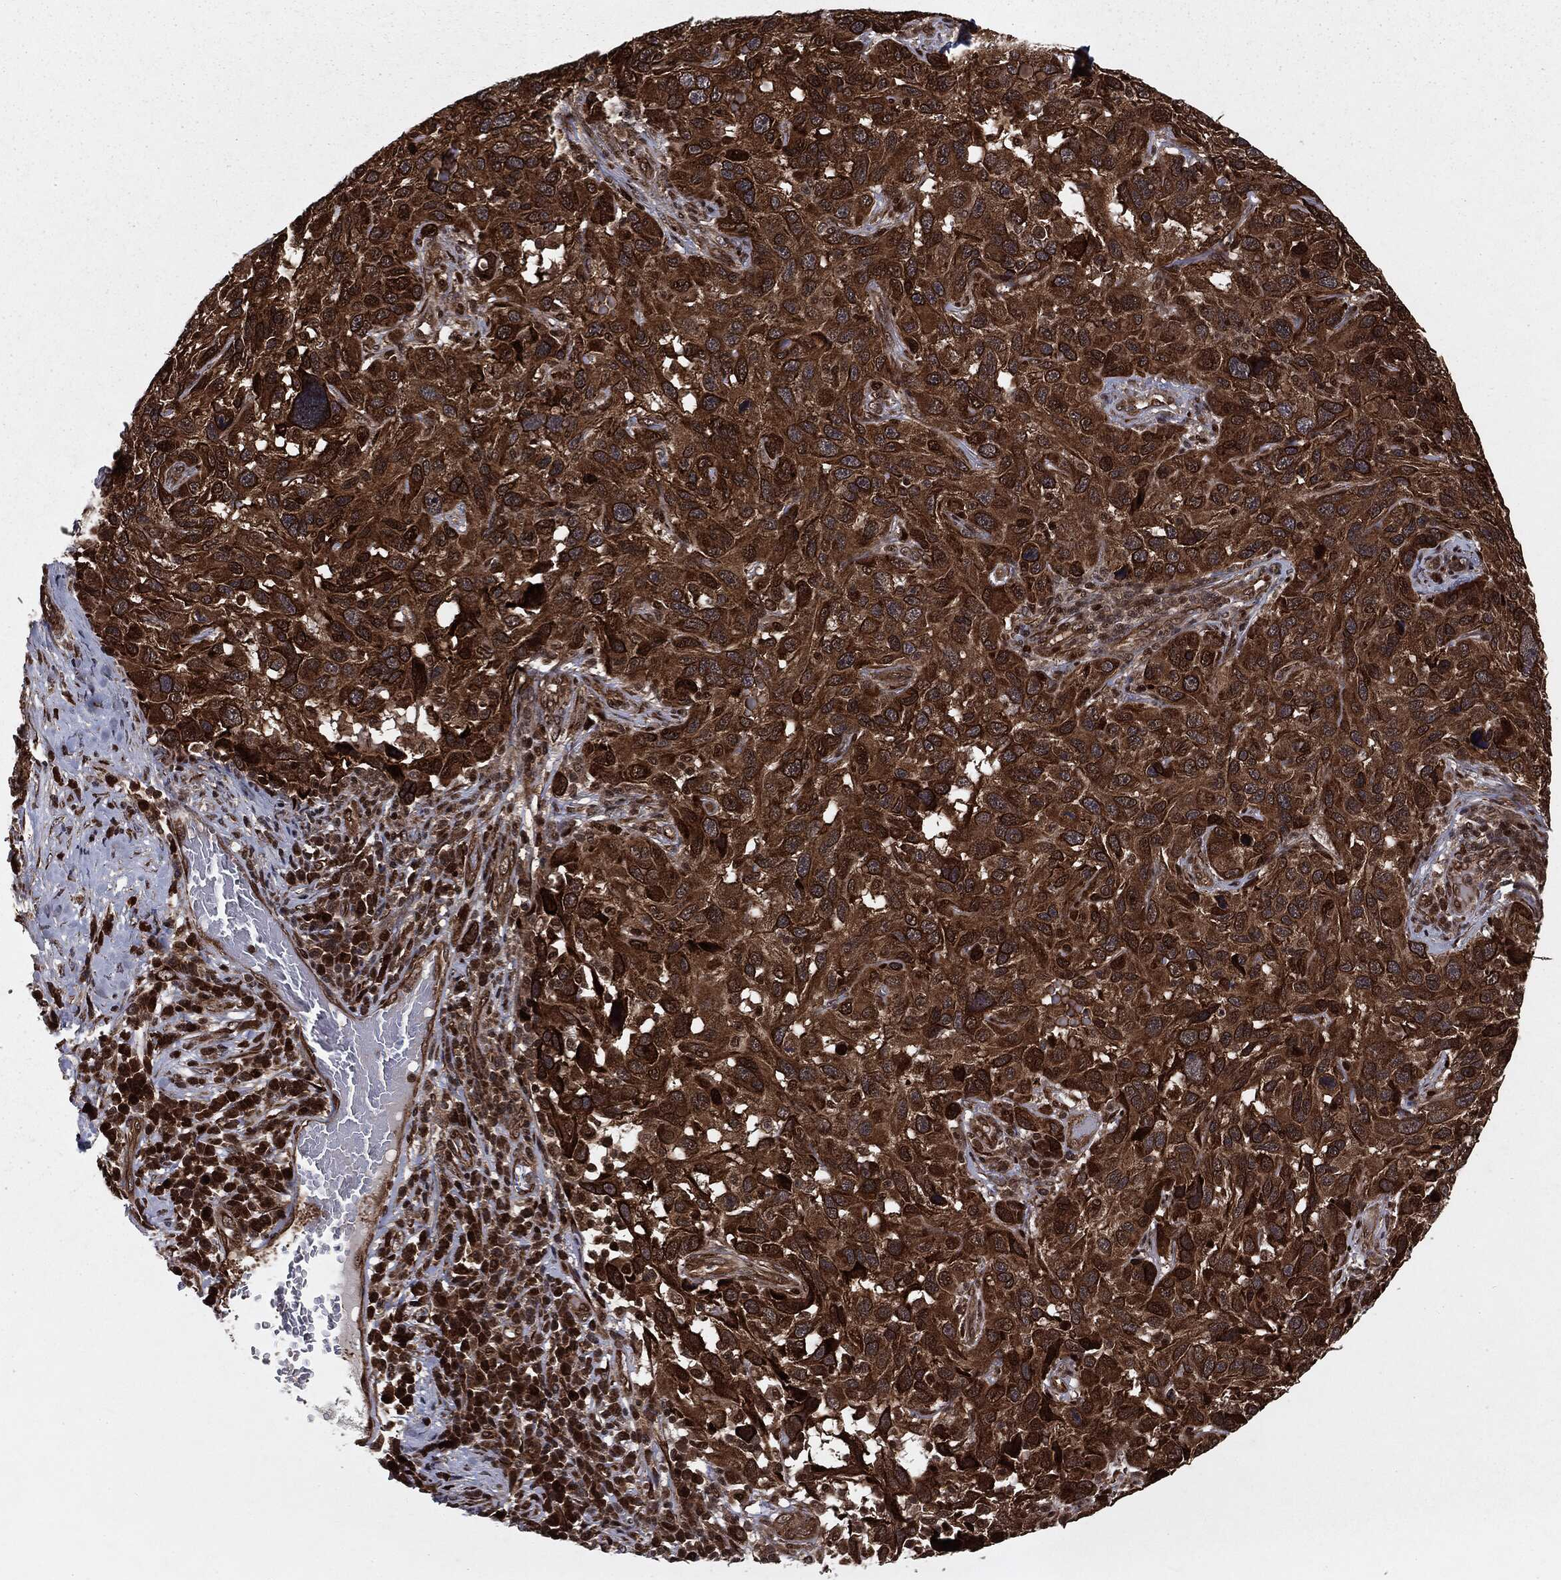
{"staining": {"intensity": "strong", "quantity": ">75%", "location": "cytoplasmic/membranous"}, "tissue": "melanoma", "cell_type": "Tumor cells", "image_type": "cancer", "snomed": [{"axis": "morphology", "description": "Malignant melanoma, NOS"}, {"axis": "topography", "description": "Skin"}], "caption": "Tumor cells reveal high levels of strong cytoplasmic/membranous positivity in approximately >75% of cells in human melanoma. (Brightfield microscopy of DAB IHC at high magnification).", "gene": "RANBP9", "patient": {"sex": "male", "age": 53}}